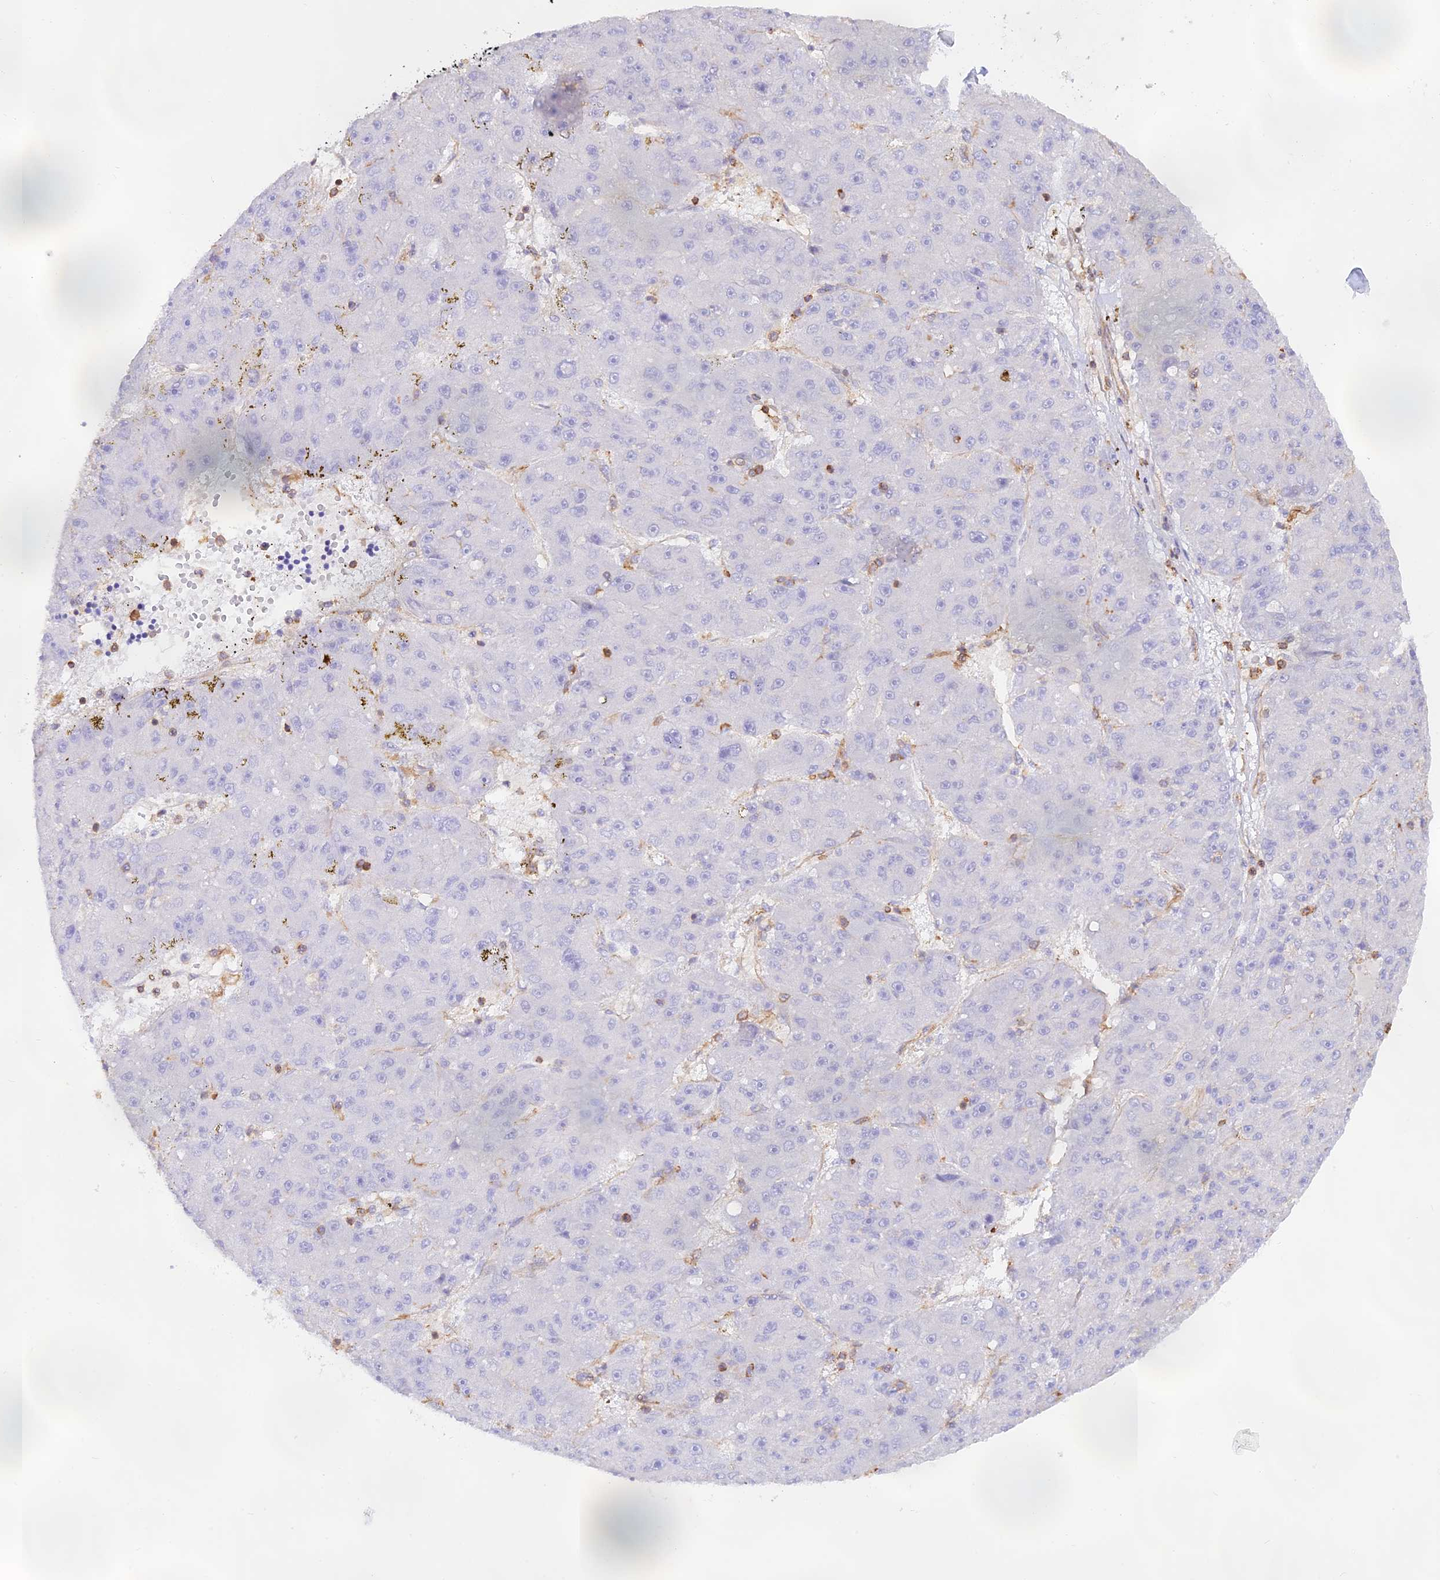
{"staining": {"intensity": "negative", "quantity": "none", "location": "none"}, "tissue": "liver cancer", "cell_type": "Tumor cells", "image_type": "cancer", "snomed": [{"axis": "morphology", "description": "Carcinoma, Hepatocellular, NOS"}, {"axis": "topography", "description": "Liver"}], "caption": "Image shows no significant protein staining in tumor cells of liver hepatocellular carcinoma.", "gene": "DENND1C", "patient": {"sex": "male", "age": 67}}